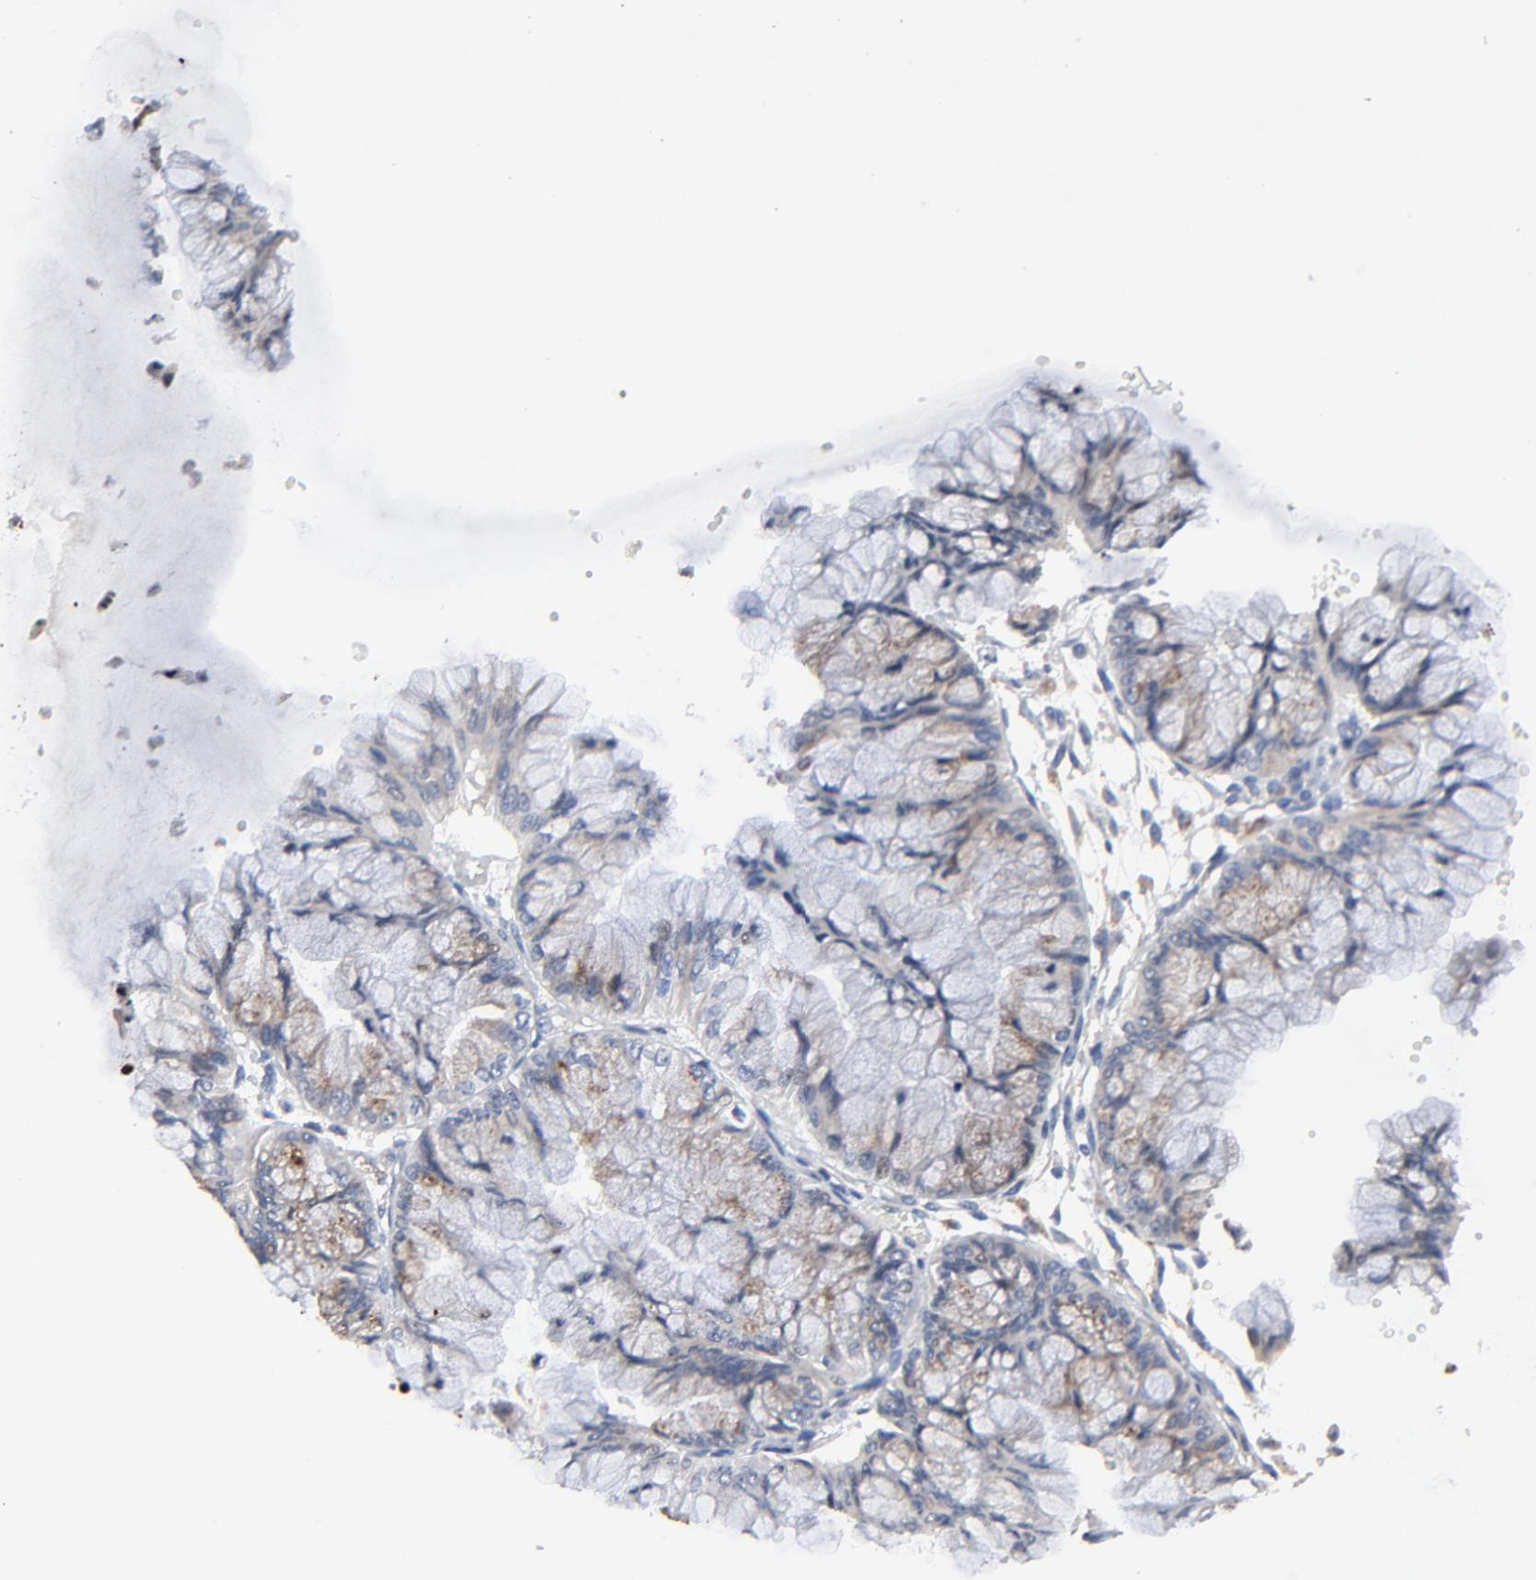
{"staining": {"intensity": "moderate", "quantity": "25%-75%", "location": "cytoplasmic/membranous"}, "tissue": "ovarian cancer", "cell_type": "Tumor cells", "image_type": "cancer", "snomed": [{"axis": "morphology", "description": "Cystadenocarcinoma, mucinous, NOS"}, {"axis": "topography", "description": "Ovary"}], "caption": "Mucinous cystadenocarcinoma (ovarian) stained for a protein (brown) demonstrates moderate cytoplasmic/membranous positive staining in about 25%-75% of tumor cells.", "gene": "SKAP1", "patient": {"sex": "female", "age": 63}}